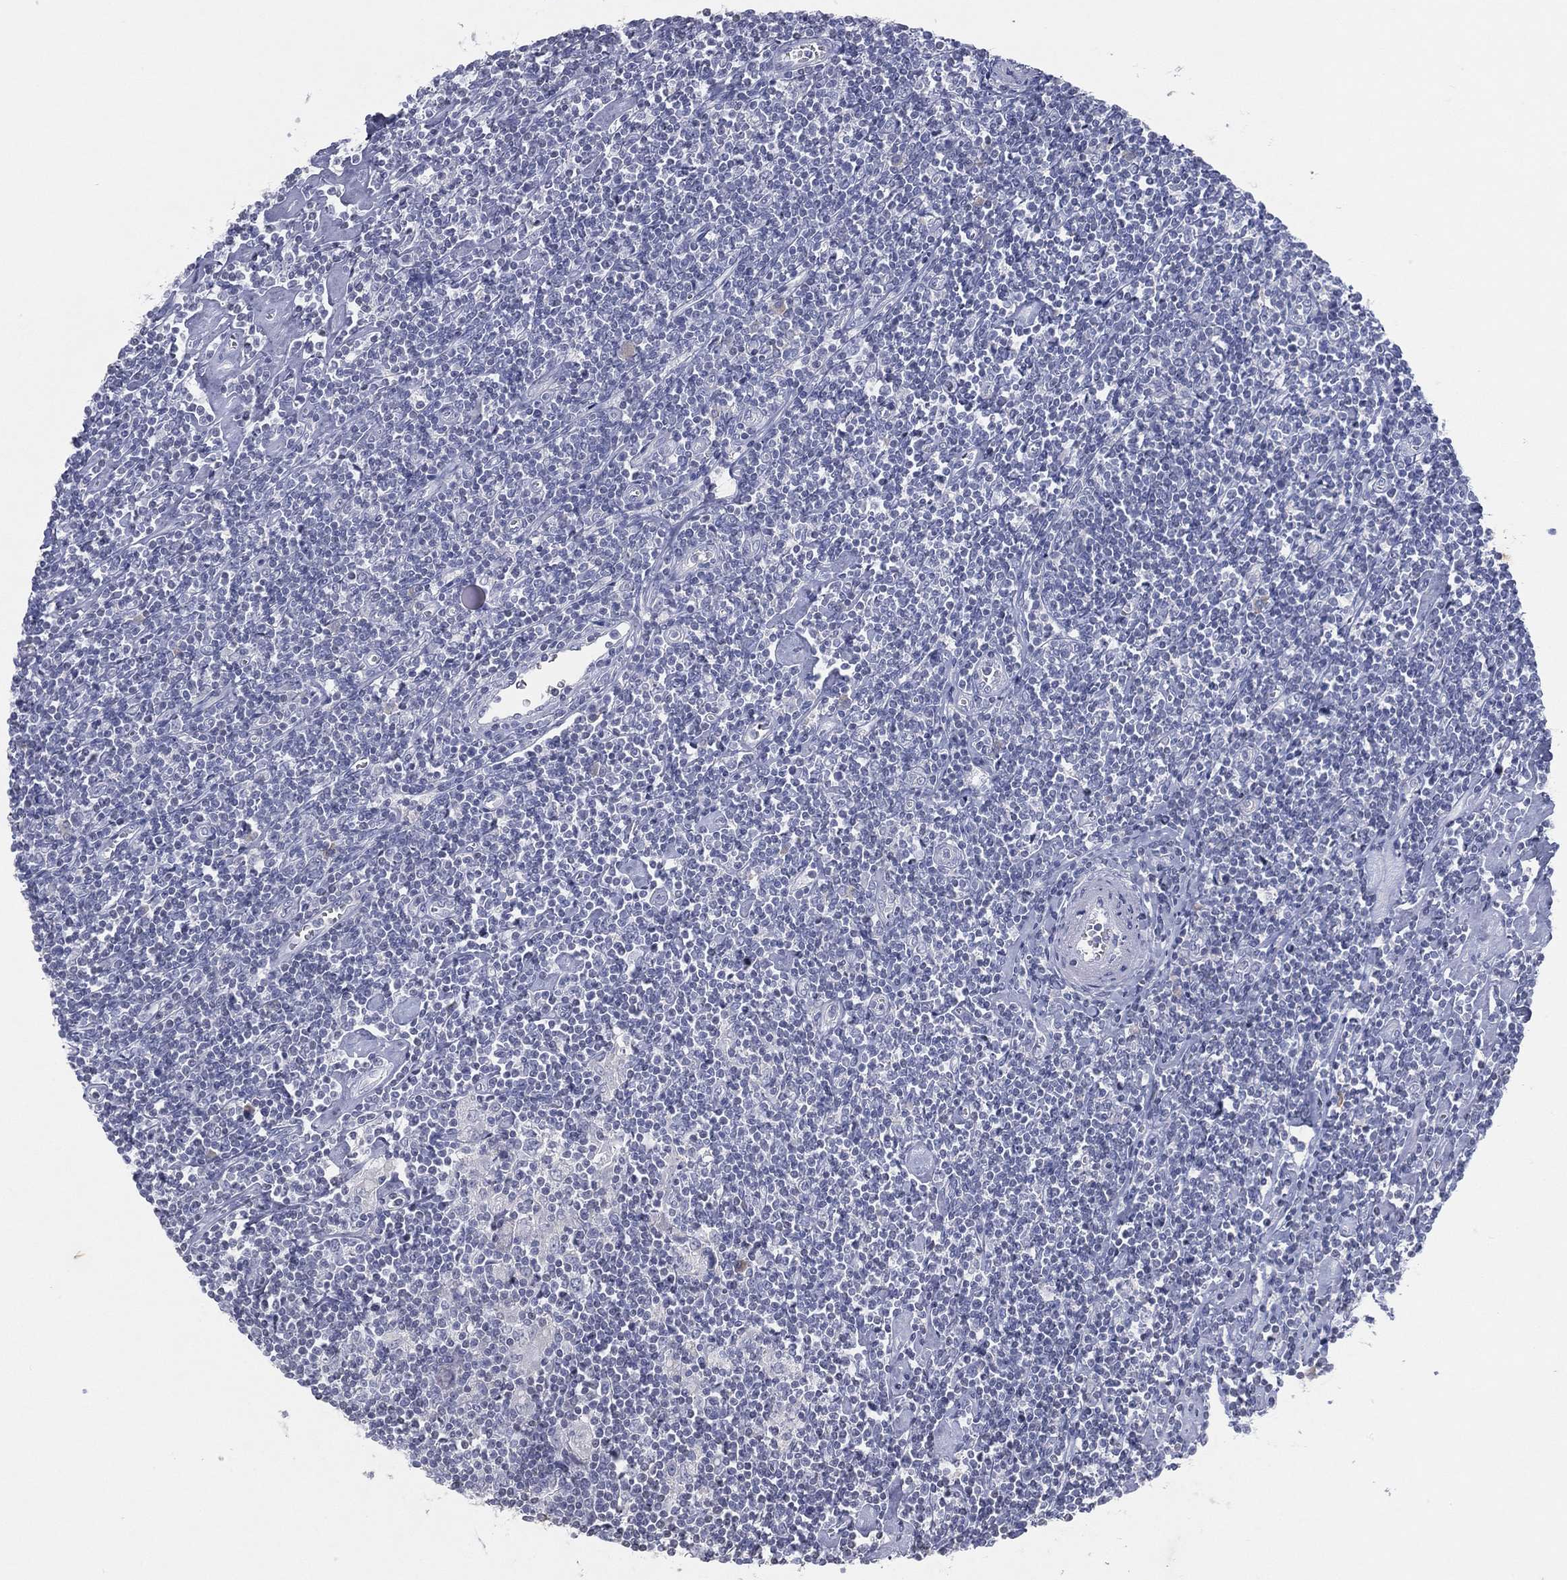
{"staining": {"intensity": "negative", "quantity": "none", "location": "none"}, "tissue": "lymphoma", "cell_type": "Tumor cells", "image_type": "cancer", "snomed": [{"axis": "morphology", "description": "Hodgkin's disease, NOS"}, {"axis": "topography", "description": "Lymph node"}], "caption": "An IHC photomicrograph of Hodgkin's disease is shown. There is no staining in tumor cells of Hodgkin's disease.", "gene": "CPT1B", "patient": {"sex": "male", "age": 40}}